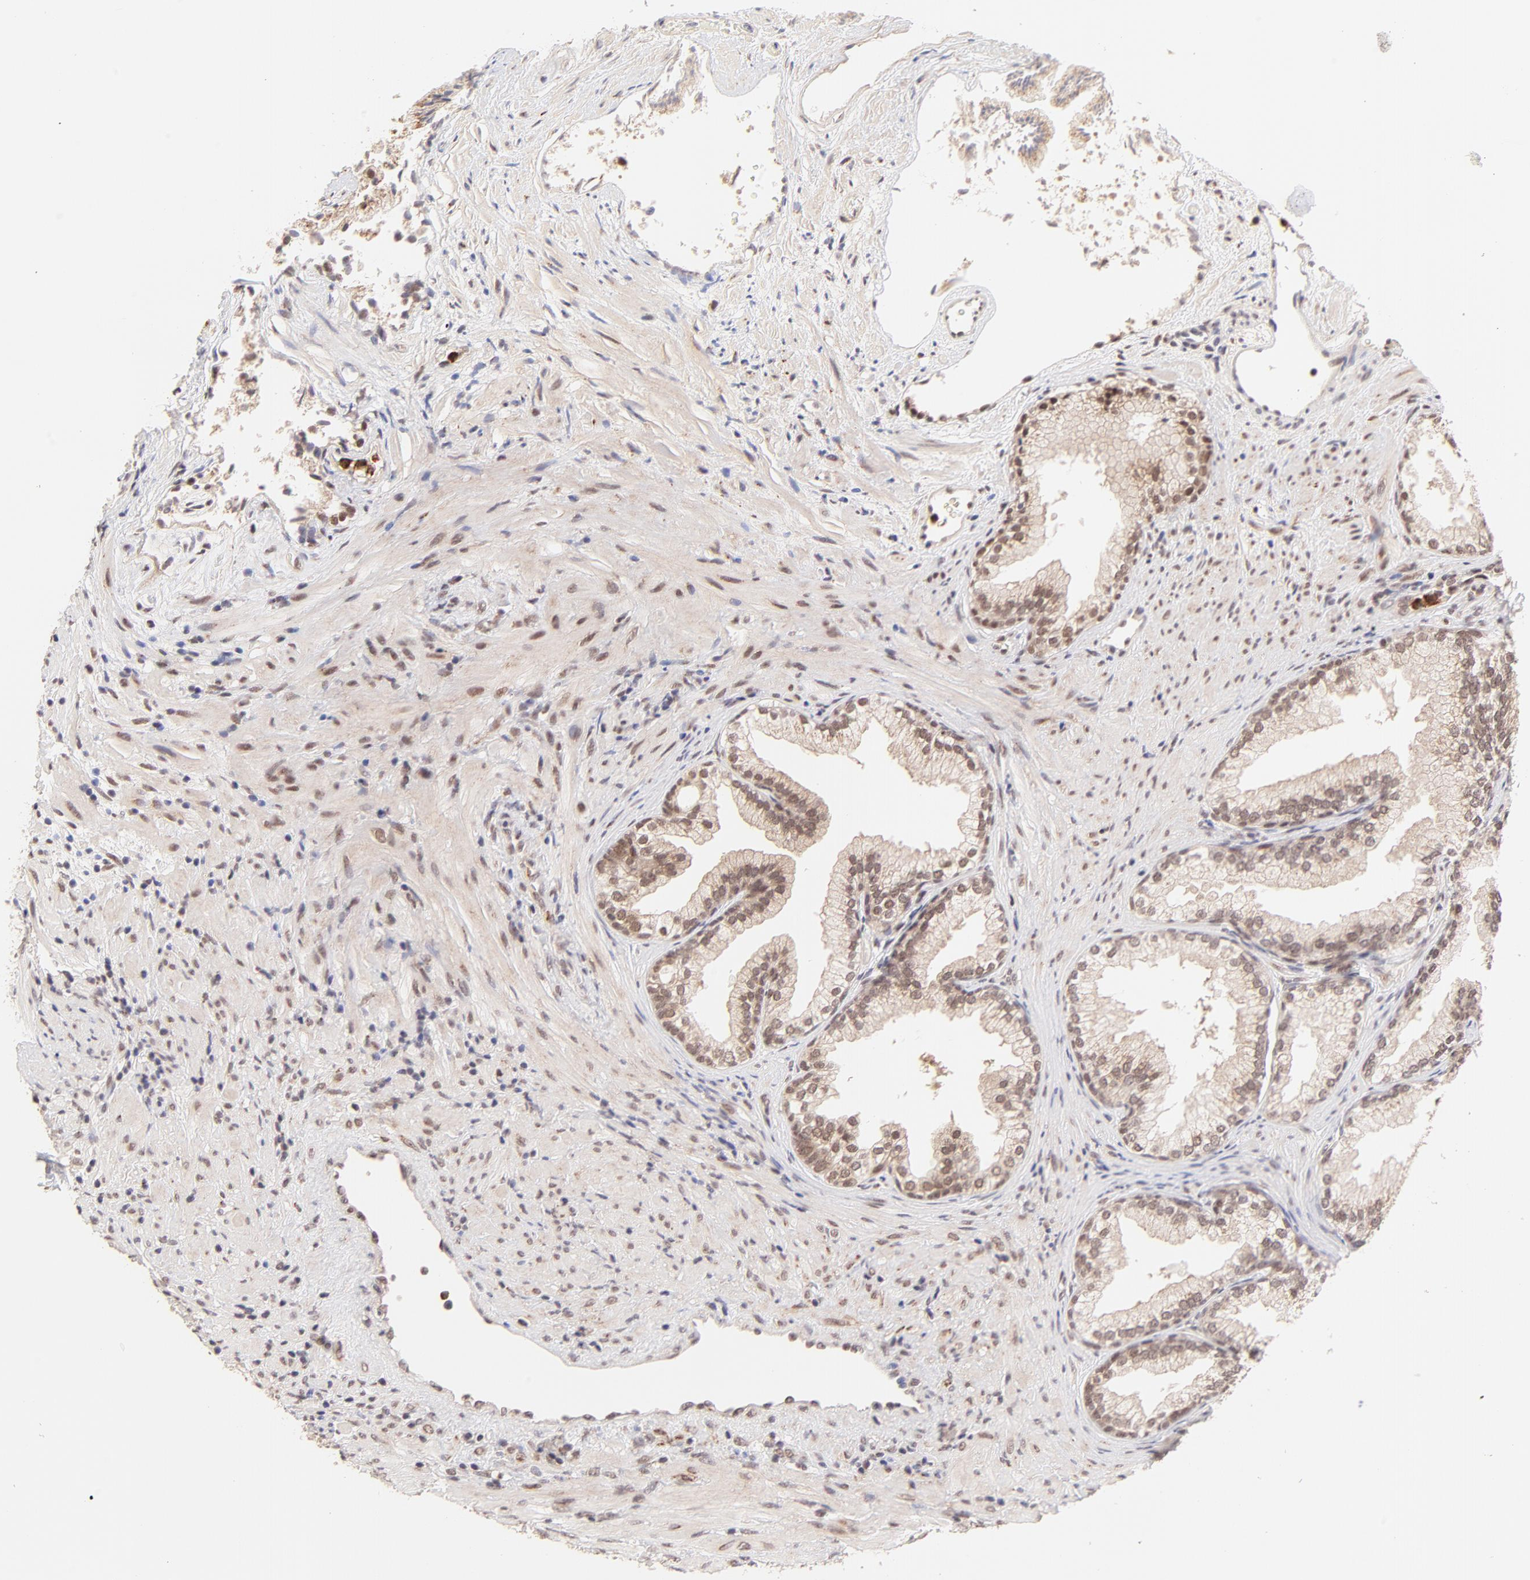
{"staining": {"intensity": "moderate", "quantity": ">75%", "location": "nuclear"}, "tissue": "prostate", "cell_type": "Glandular cells", "image_type": "normal", "snomed": [{"axis": "morphology", "description": "Normal tissue, NOS"}, {"axis": "topography", "description": "Prostate"}], "caption": "Normal prostate exhibits moderate nuclear positivity in approximately >75% of glandular cells.", "gene": "MED12", "patient": {"sex": "male", "age": 76}}